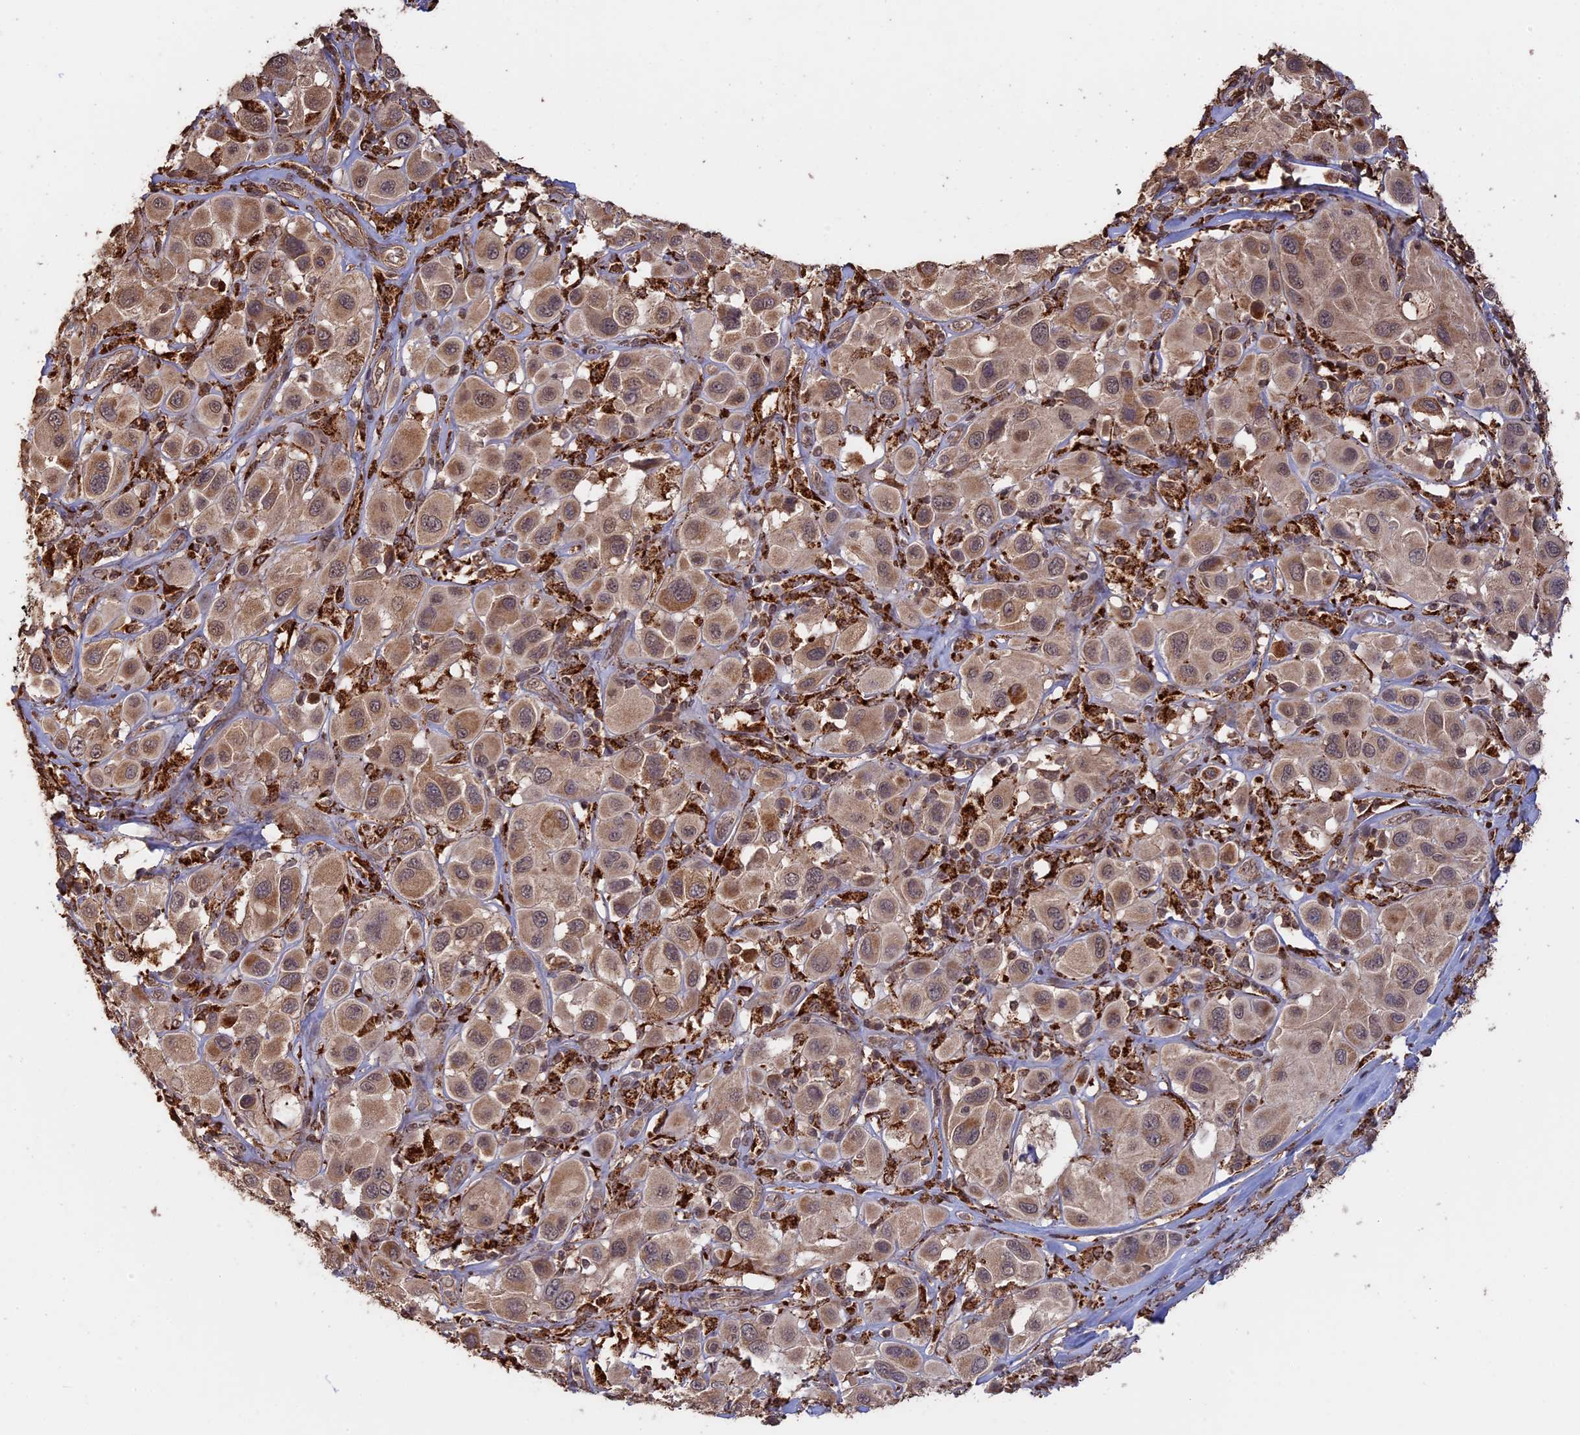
{"staining": {"intensity": "moderate", "quantity": ">75%", "location": "cytoplasmic/membranous,nuclear"}, "tissue": "melanoma", "cell_type": "Tumor cells", "image_type": "cancer", "snomed": [{"axis": "morphology", "description": "Malignant melanoma, Metastatic site"}, {"axis": "topography", "description": "Skin"}], "caption": "IHC micrograph of melanoma stained for a protein (brown), which shows medium levels of moderate cytoplasmic/membranous and nuclear positivity in approximately >75% of tumor cells.", "gene": "FAM210B", "patient": {"sex": "male", "age": 41}}